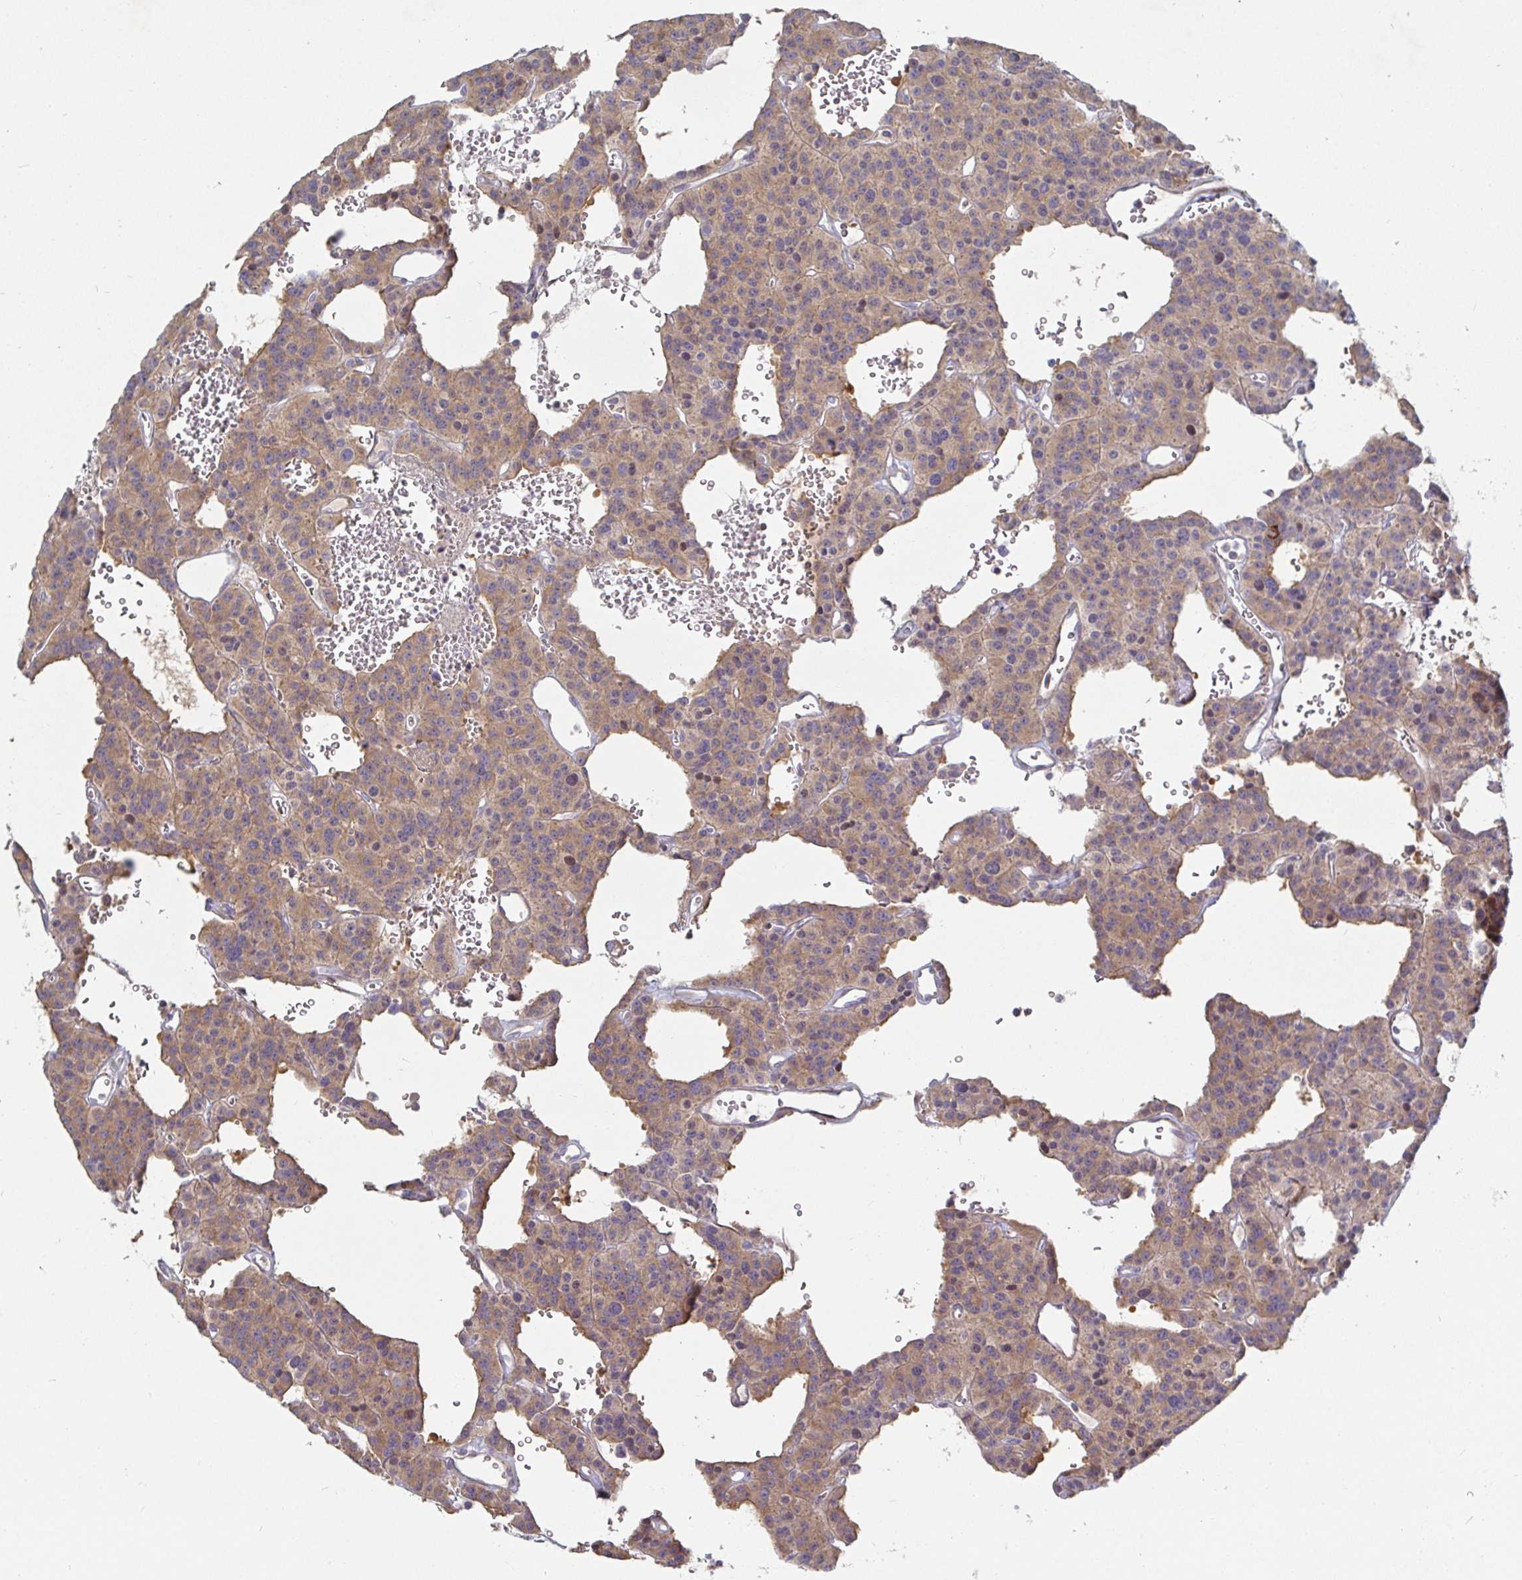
{"staining": {"intensity": "weak", "quantity": "25%-75%", "location": "cytoplasmic/membranous"}, "tissue": "carcinoid", "cell_type": "Tumor cells", "image_type": "cancer", "snomed": [{"axis": "morphology", "description": "Carcinoid, malignant, NOS"}, {"axis": "topography", "description": "Lung"}], "caption": "A brown stain highlights weak cytoplasmic/membranous staining of a protein in human malignant carcinoid tumor cells. (Stains: DAB in brown, nuclei in blue, Microscopy: brightfield microscopy at high magnification).", "gene": "SSH2", "patient": {"sex": "female", "age": 71}}